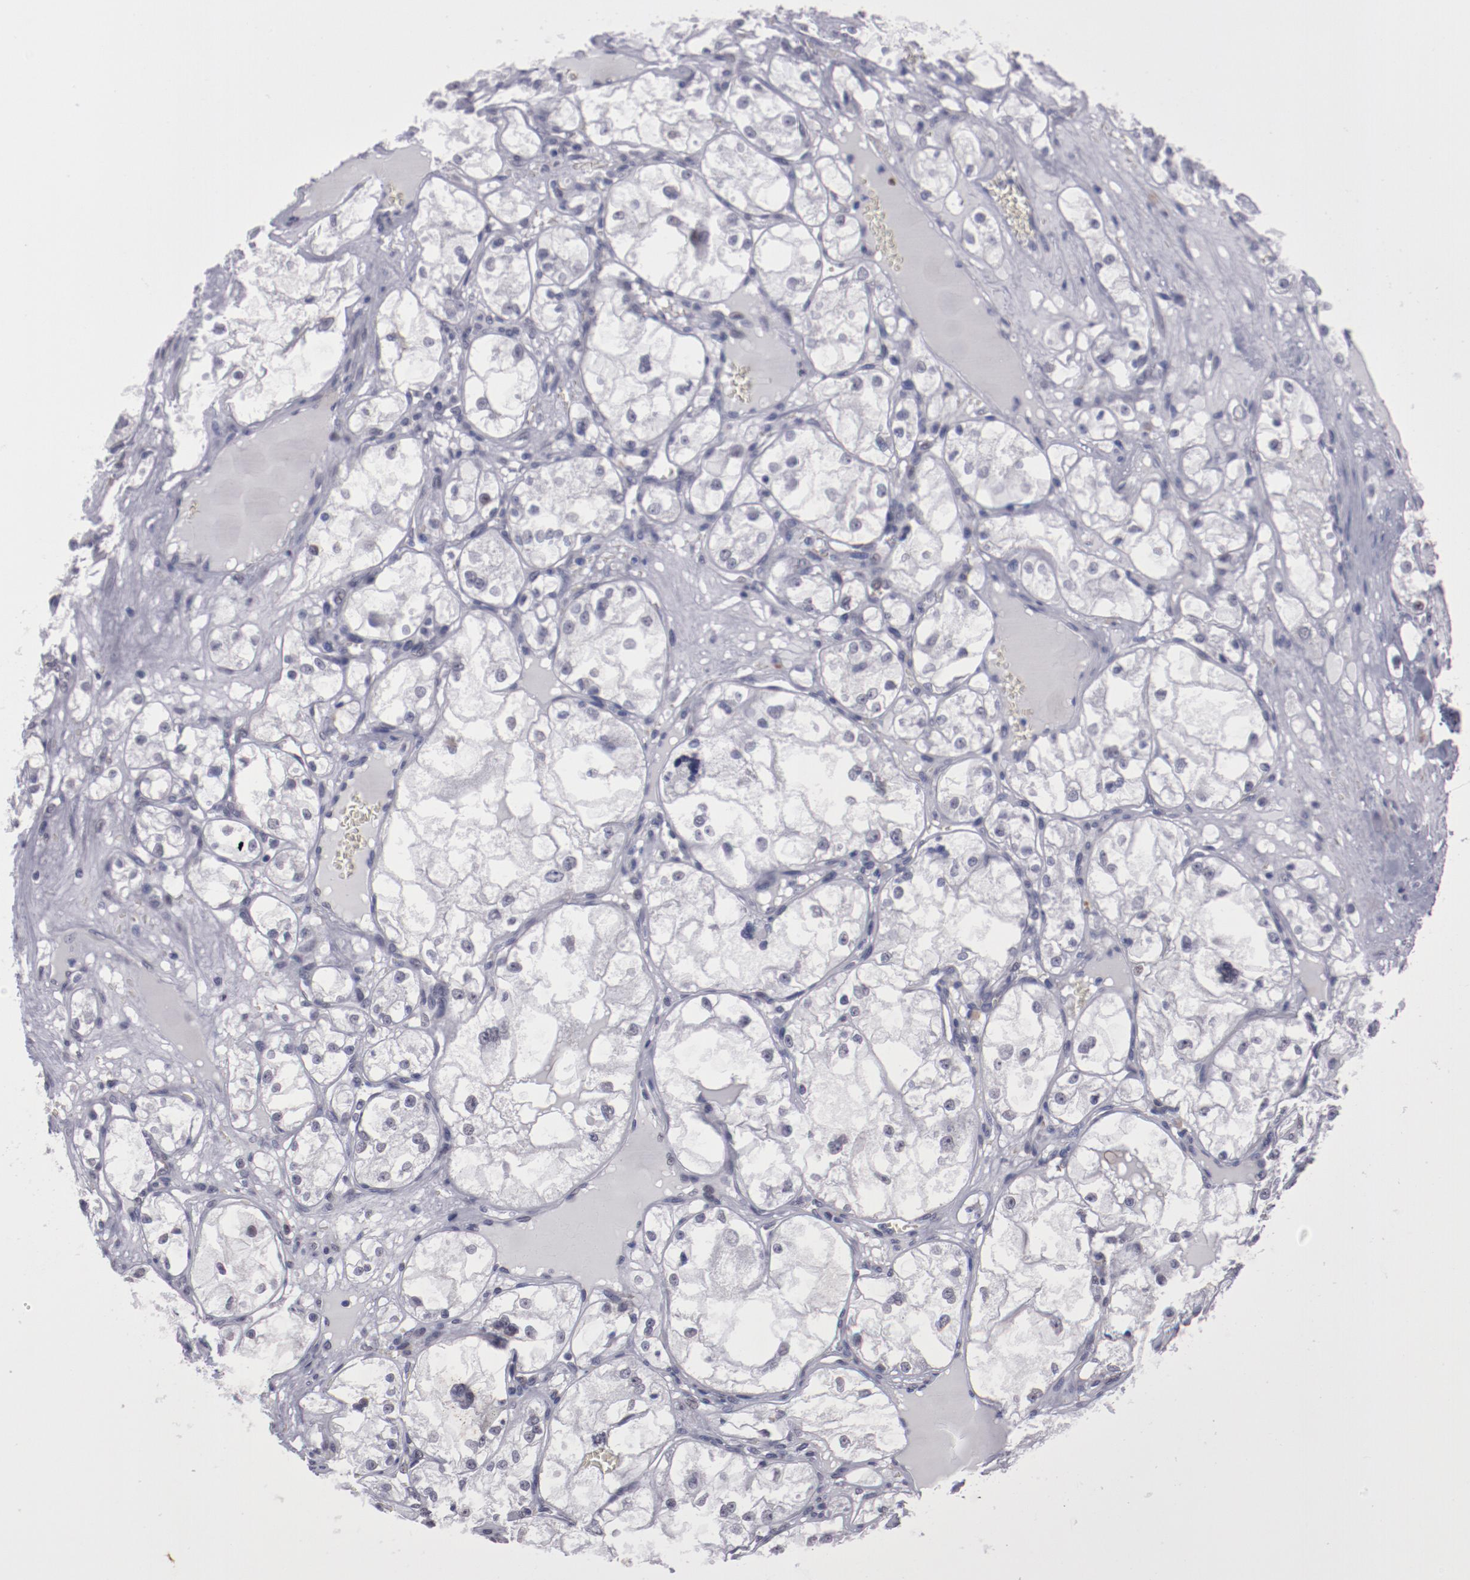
{"staining": {"intensity": "negative", "quantity": "none", "location": "none"}, "tissue": "renal cancer", "cell_type": "Tumor cells", "image_type": "cancer", "snomed": [{"axis": "morphology", "description": "Adenocarcinoma, NOS"}, {"axis": "topography", "description": "Kidney"}], "caption": "A photomicrograph of human renal cancer is negative for staining in tumor cells.", "gene": "IRF4", "patient": {"sex": "male", "age": 61}}